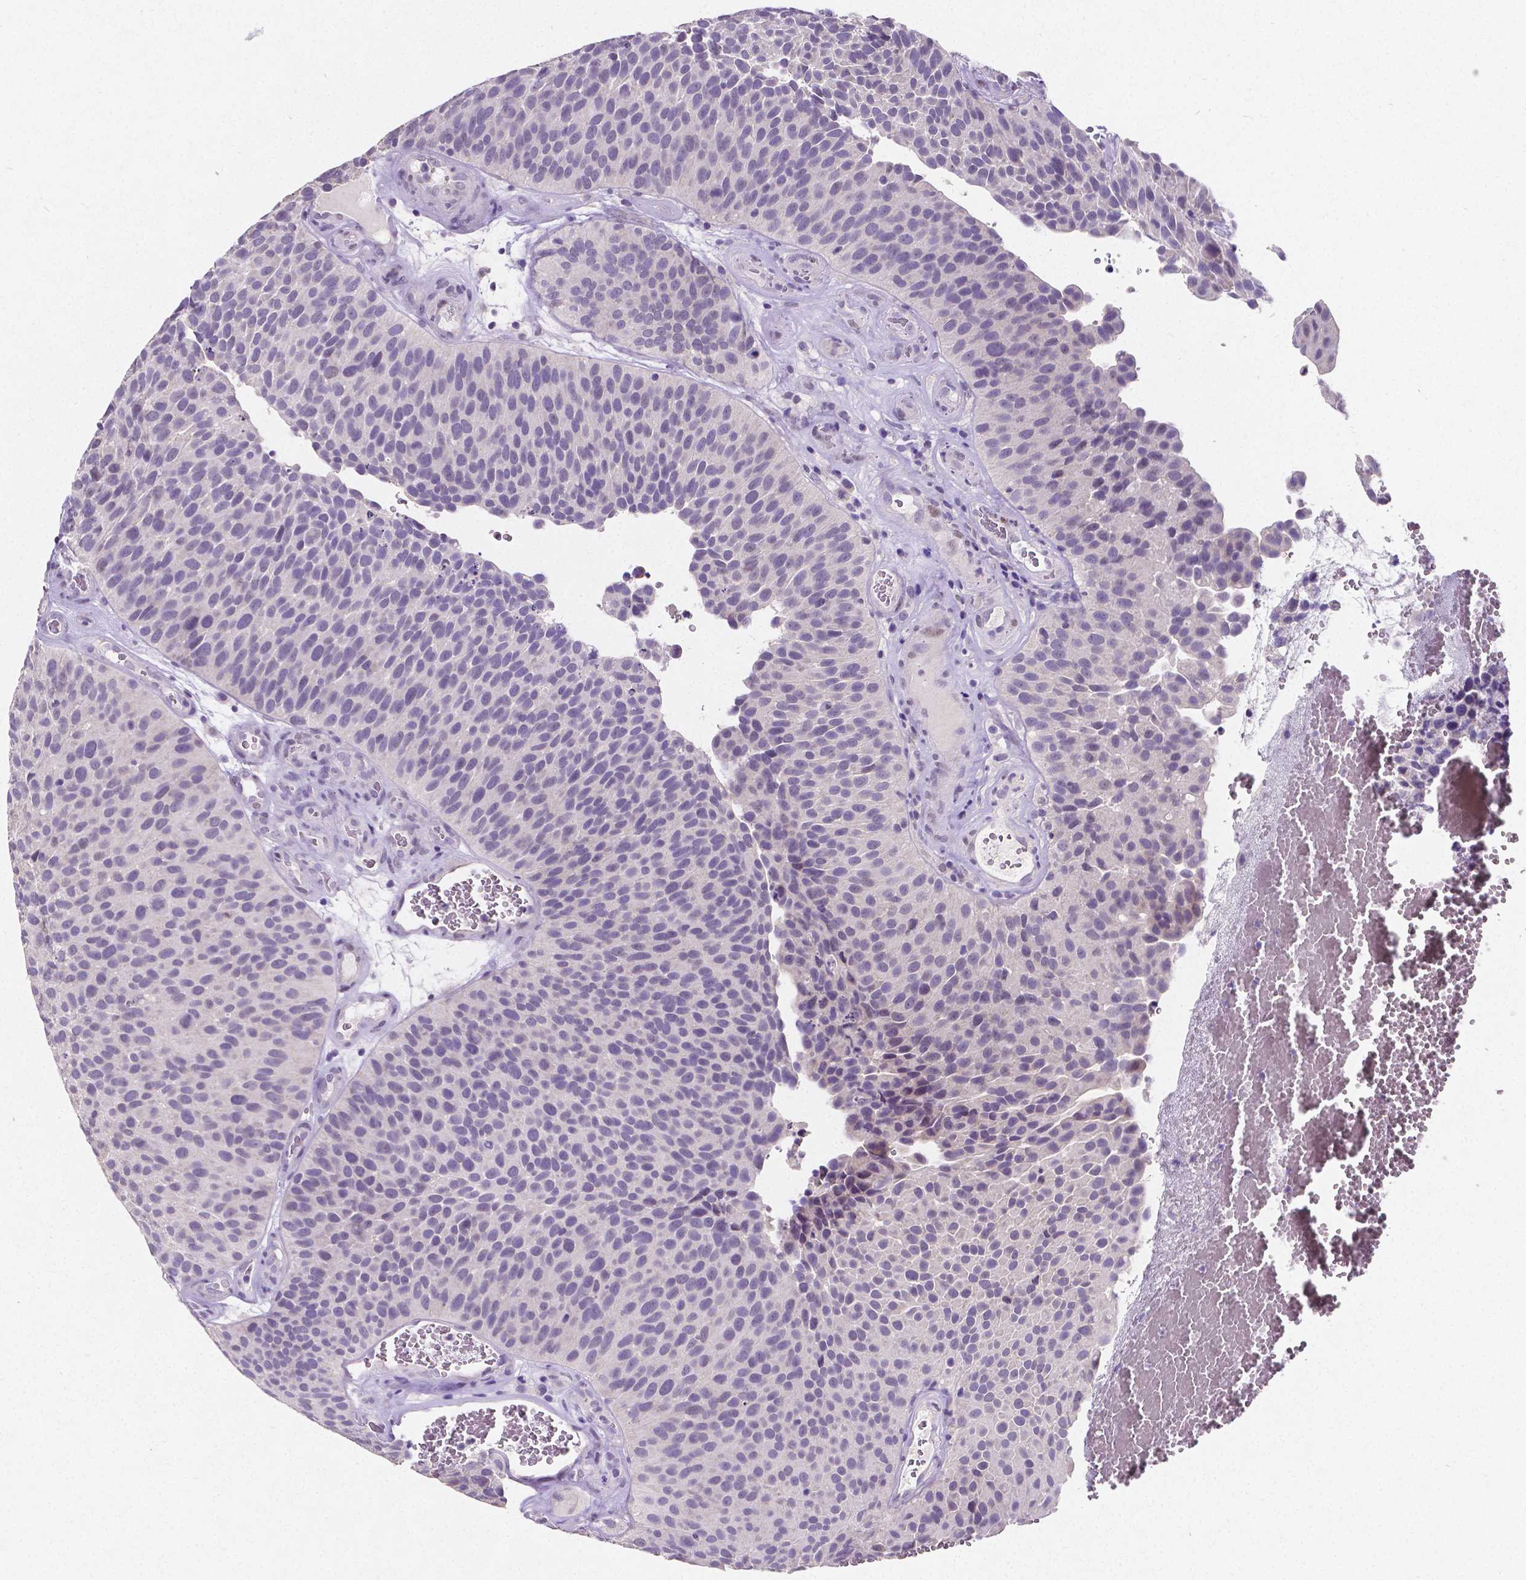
{"staining": {"intensity": "negative", "quantity": "none", "location": "none"}, "tissue": "urothelial cancer", "cell_type": "Tumor cells", "image_type": "cancer", "snomed": [{"axis": "morphology", "description": "Urothelial carcinoma, Low grade"}, {"axis": "topography", "description": "Urinary bladder"}], "caption": "DAB (3,3'-diaminobenzidine) immunohistochemical staining of urothelial cancer demonstrates no significant staining in tumor cells.", "gene": "SATB2", "patient": {"sex": "male", "age": 76}}